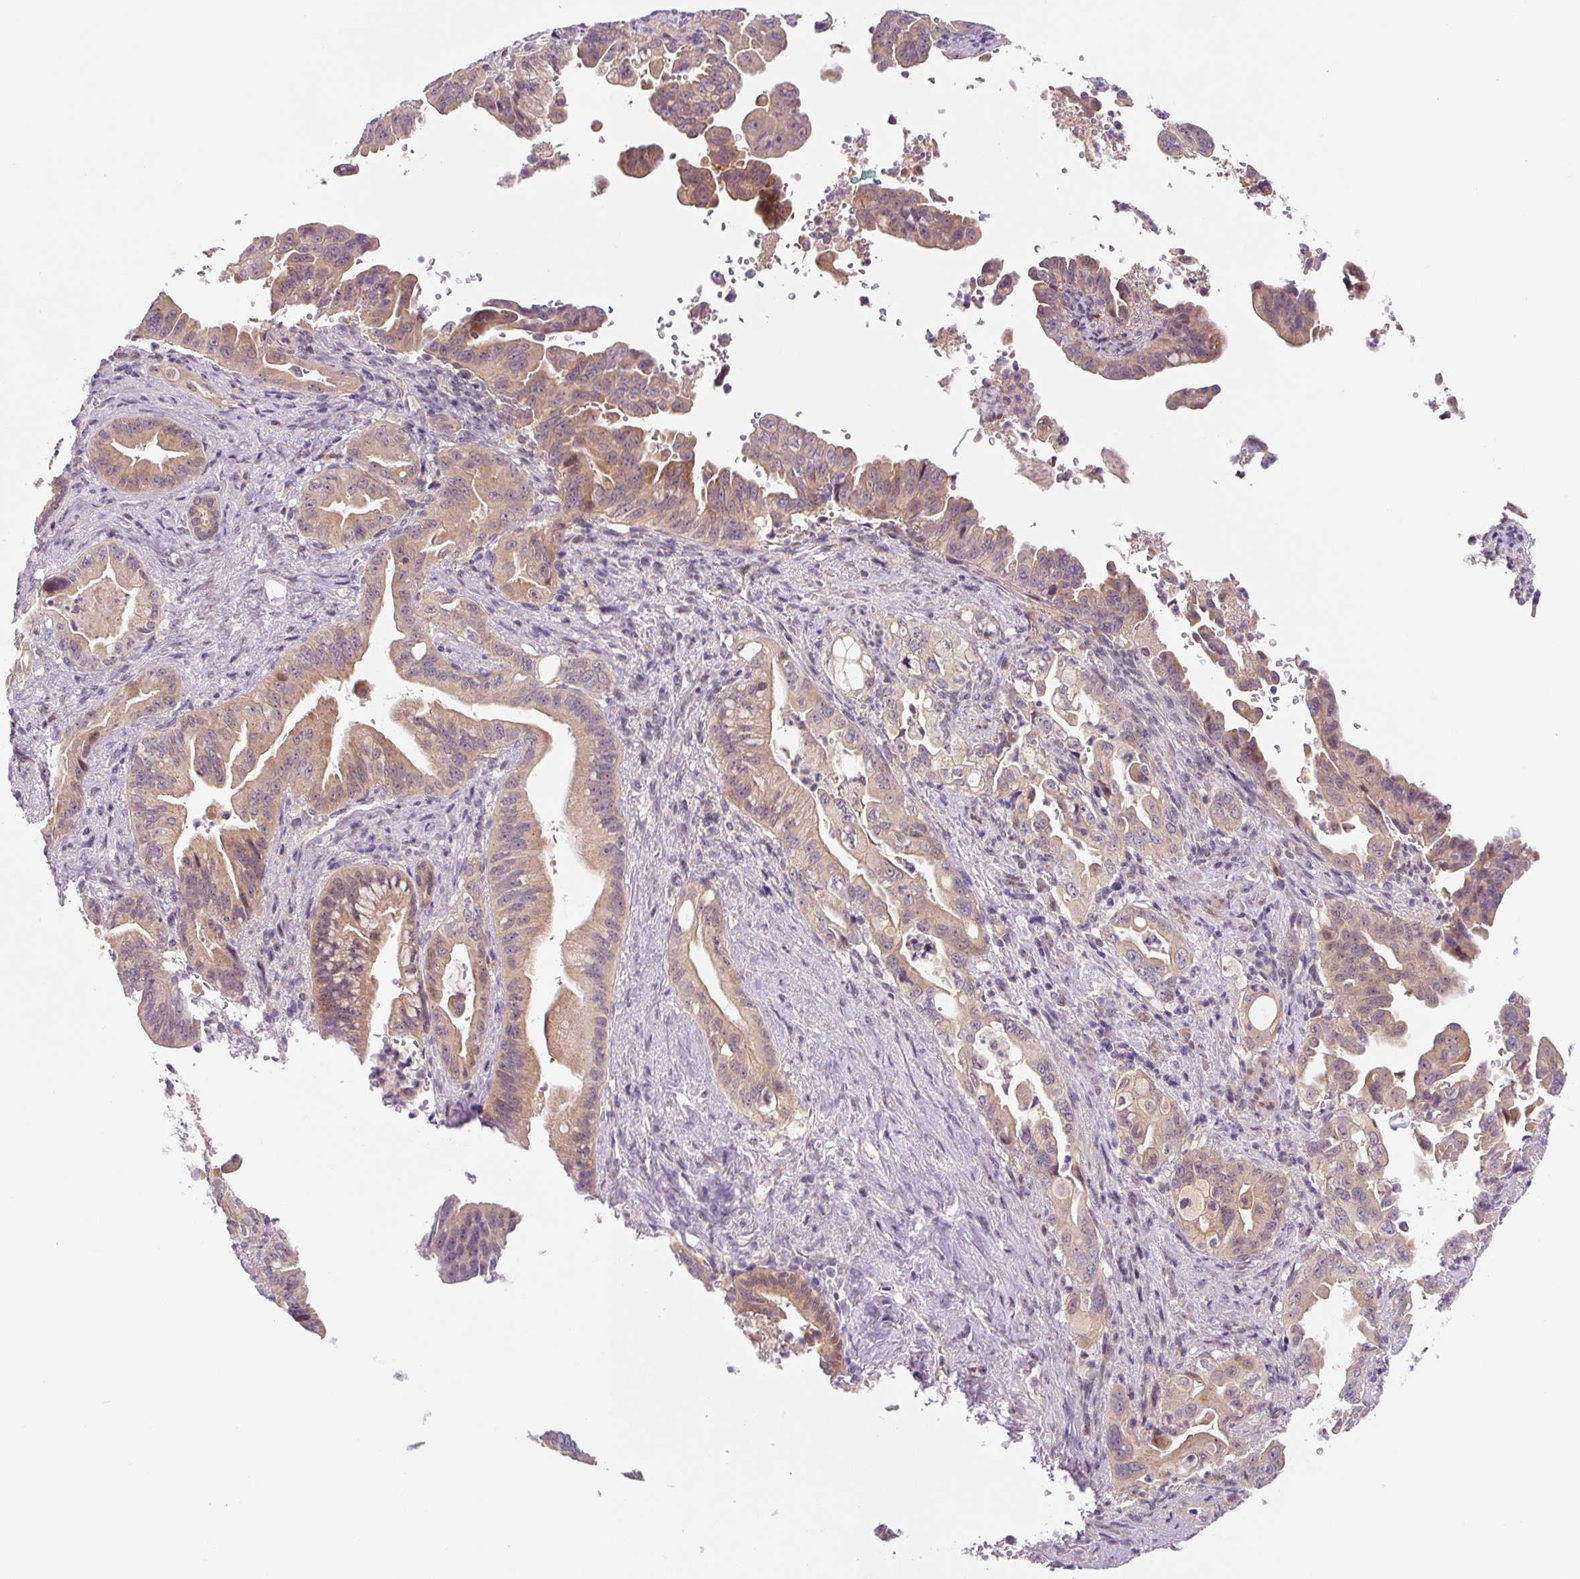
{"staining": {"intensity": "moderate", "quantity": ">75%", "location": "cytoplasmic/membranous"}, "tissue": "pancreatic cancer", "cell_type": "Tumor cells", "image_type": "cancer", "snomed": [{"axis": "morphology", "description": "Adenocarcinoma, NOS"}, {"axis": "topography", "description": "Pancreas"}], "caption": "Adenocarcinoma (pancreatic) was stained to show a protein in brown. There is medium levels of moderate cytoplasmic/membranous staining in approximately >75% of tumor cells.", "gene": "PRKAA2", "patient": {"sex": "male", "age": 70}}